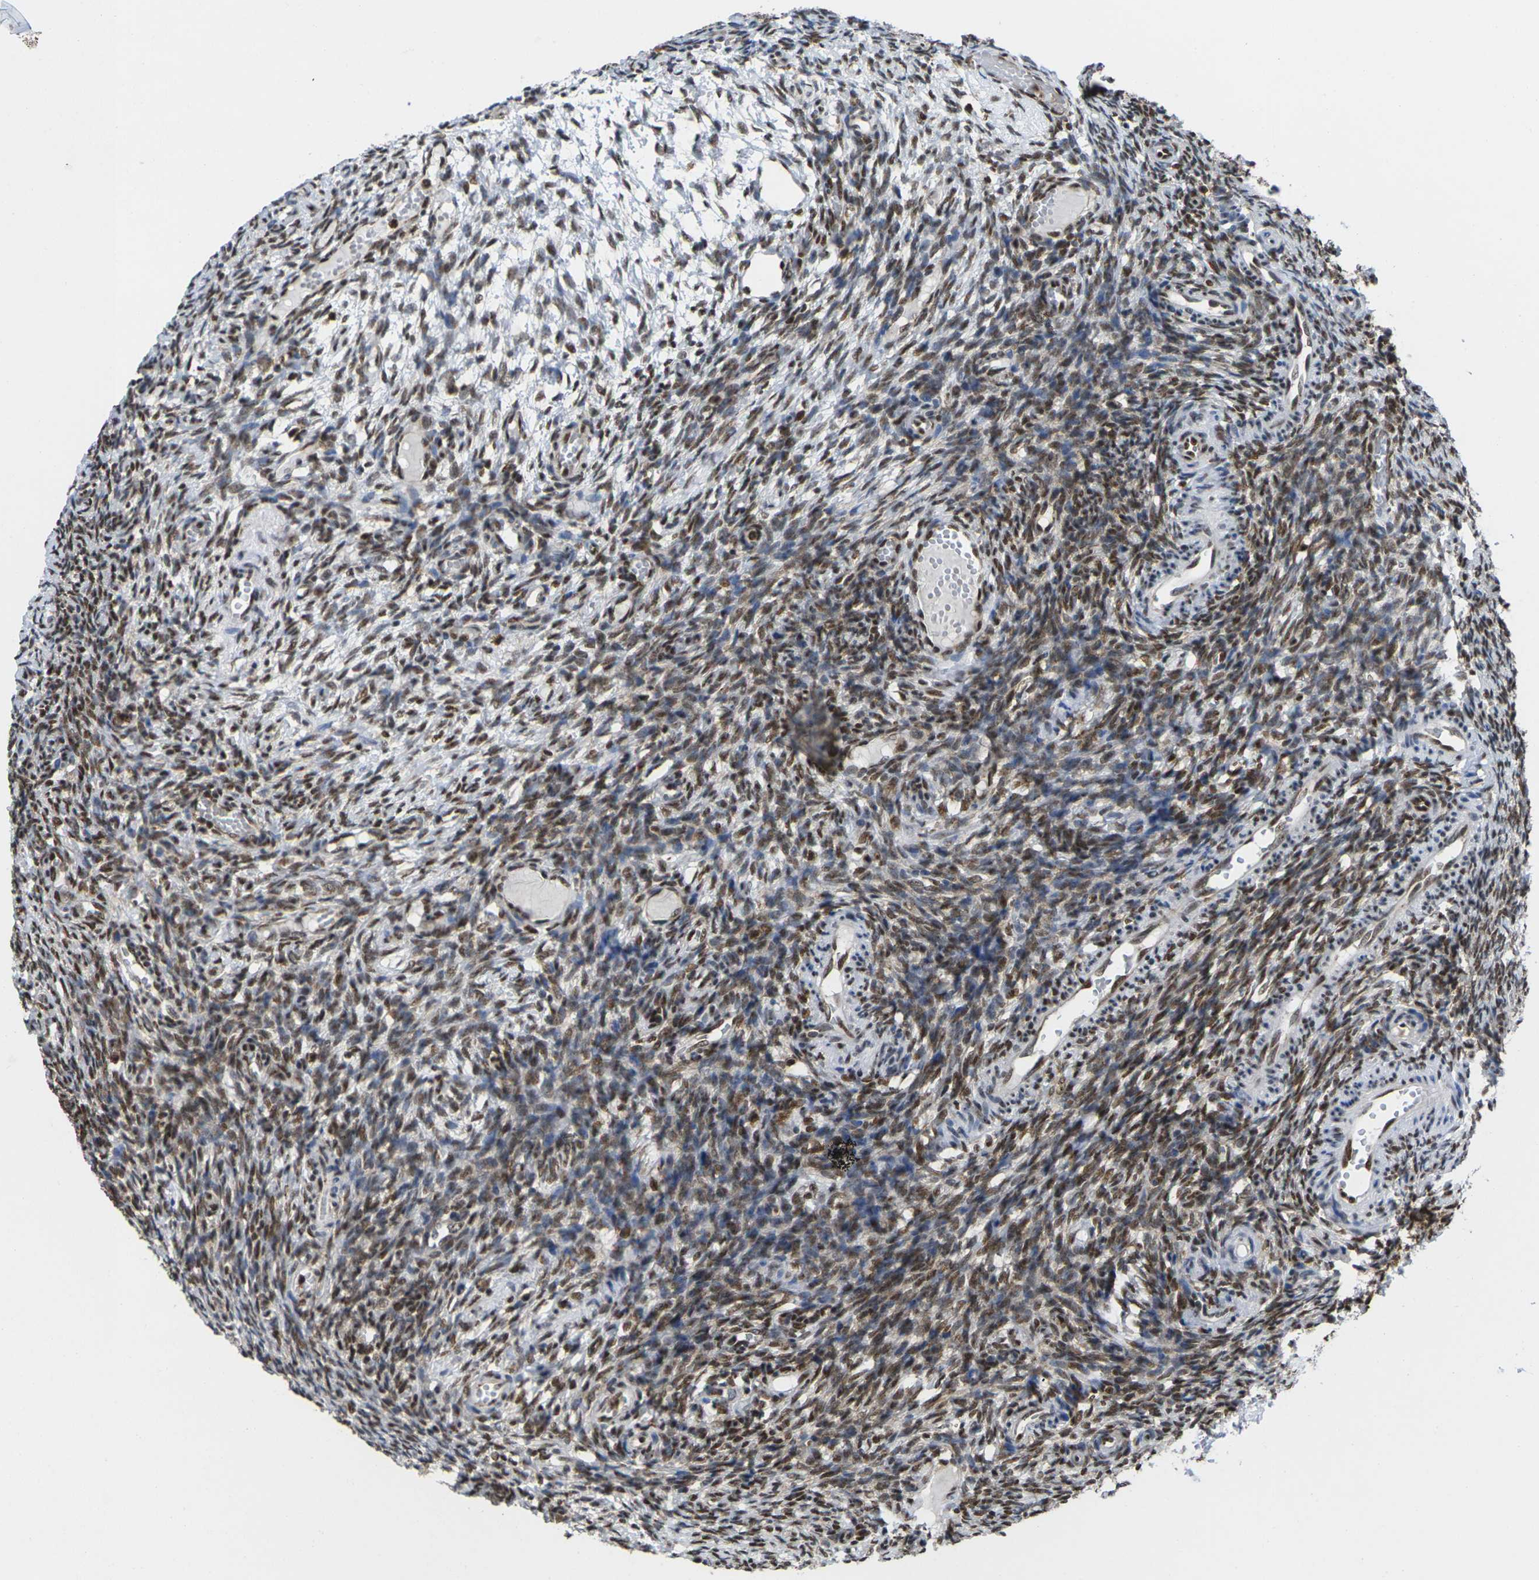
{"staining": {"intensity": "strong", "quantity": ">75%", "location": "cytoplasmic/membranous,nuclear"}, "tissue": "ovary", "cell_type": "Follicle cells", "image_type": "normal", "snomed": [{"axis": "morphology", "description": "Normal tissue, NOS"}, {"axis": "topography", "description": "Ovary"}], "caption": "Protein staining demonstrates strong cytoplasmic/membranous,nuclear staining in about >75% of follicle cells in unremarkable ovary.", "gene": "MAGOH", "patient": {"sex": "female", "age": 35}}